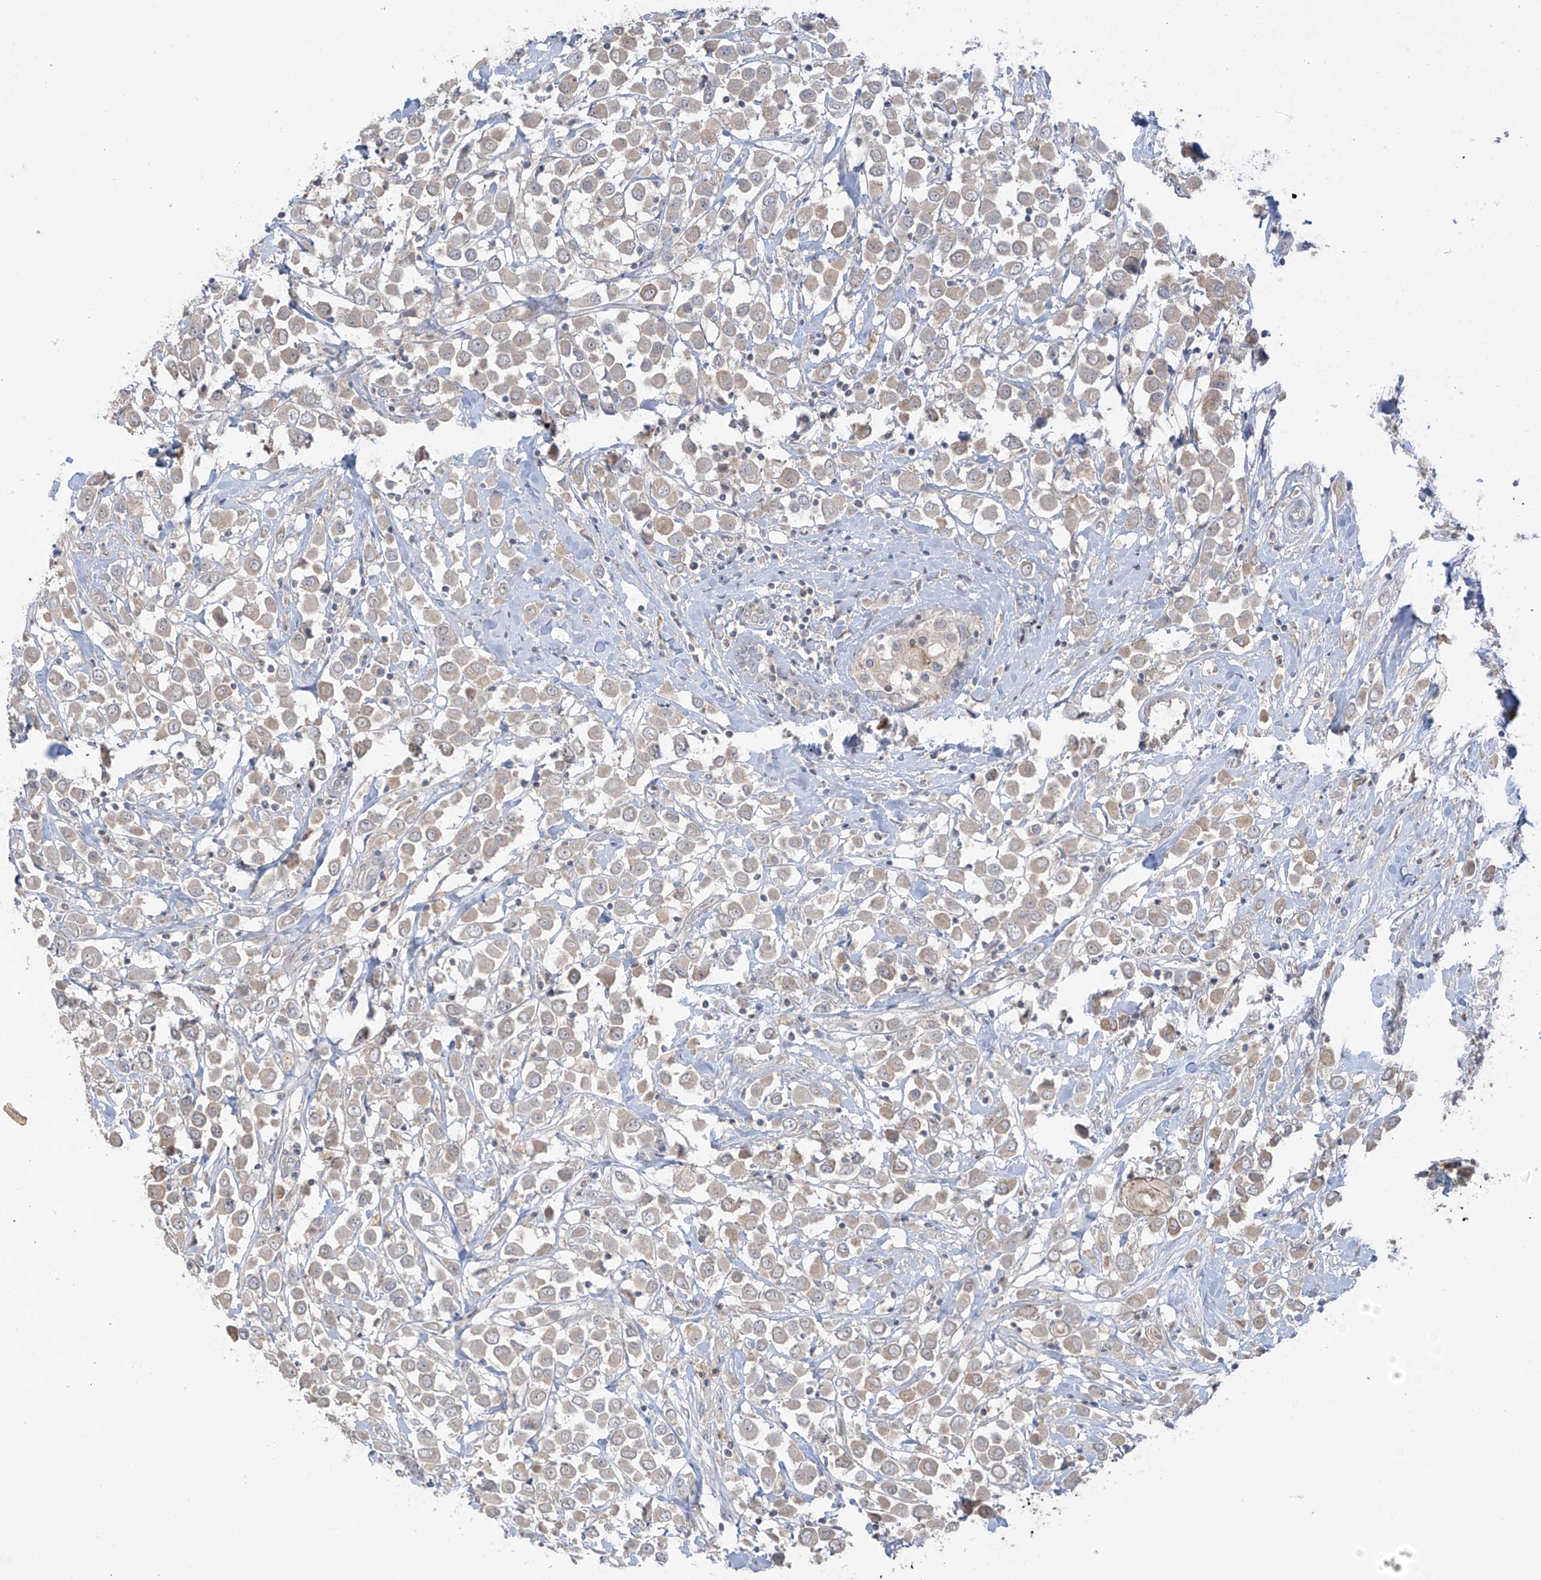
{"staining": {"intensity": "weak", "quantity": "<25%", "location": "cytoplasmic/membranous"}, "tissue": "breast cancer", "cell_type": "Tumor cells", "image_type": "cancer", "snomed": [{"axis": "morphology", "description": "Duct carcinoma"}, {"axis": "topography", "description": "Breast"}], "caption": "A photomicrograph of human intraductal carcinoma (breast) is negative for staining in tumor cells.", "gene": "ANGEL2", "patient": {"sex": "female", "age": 61}}